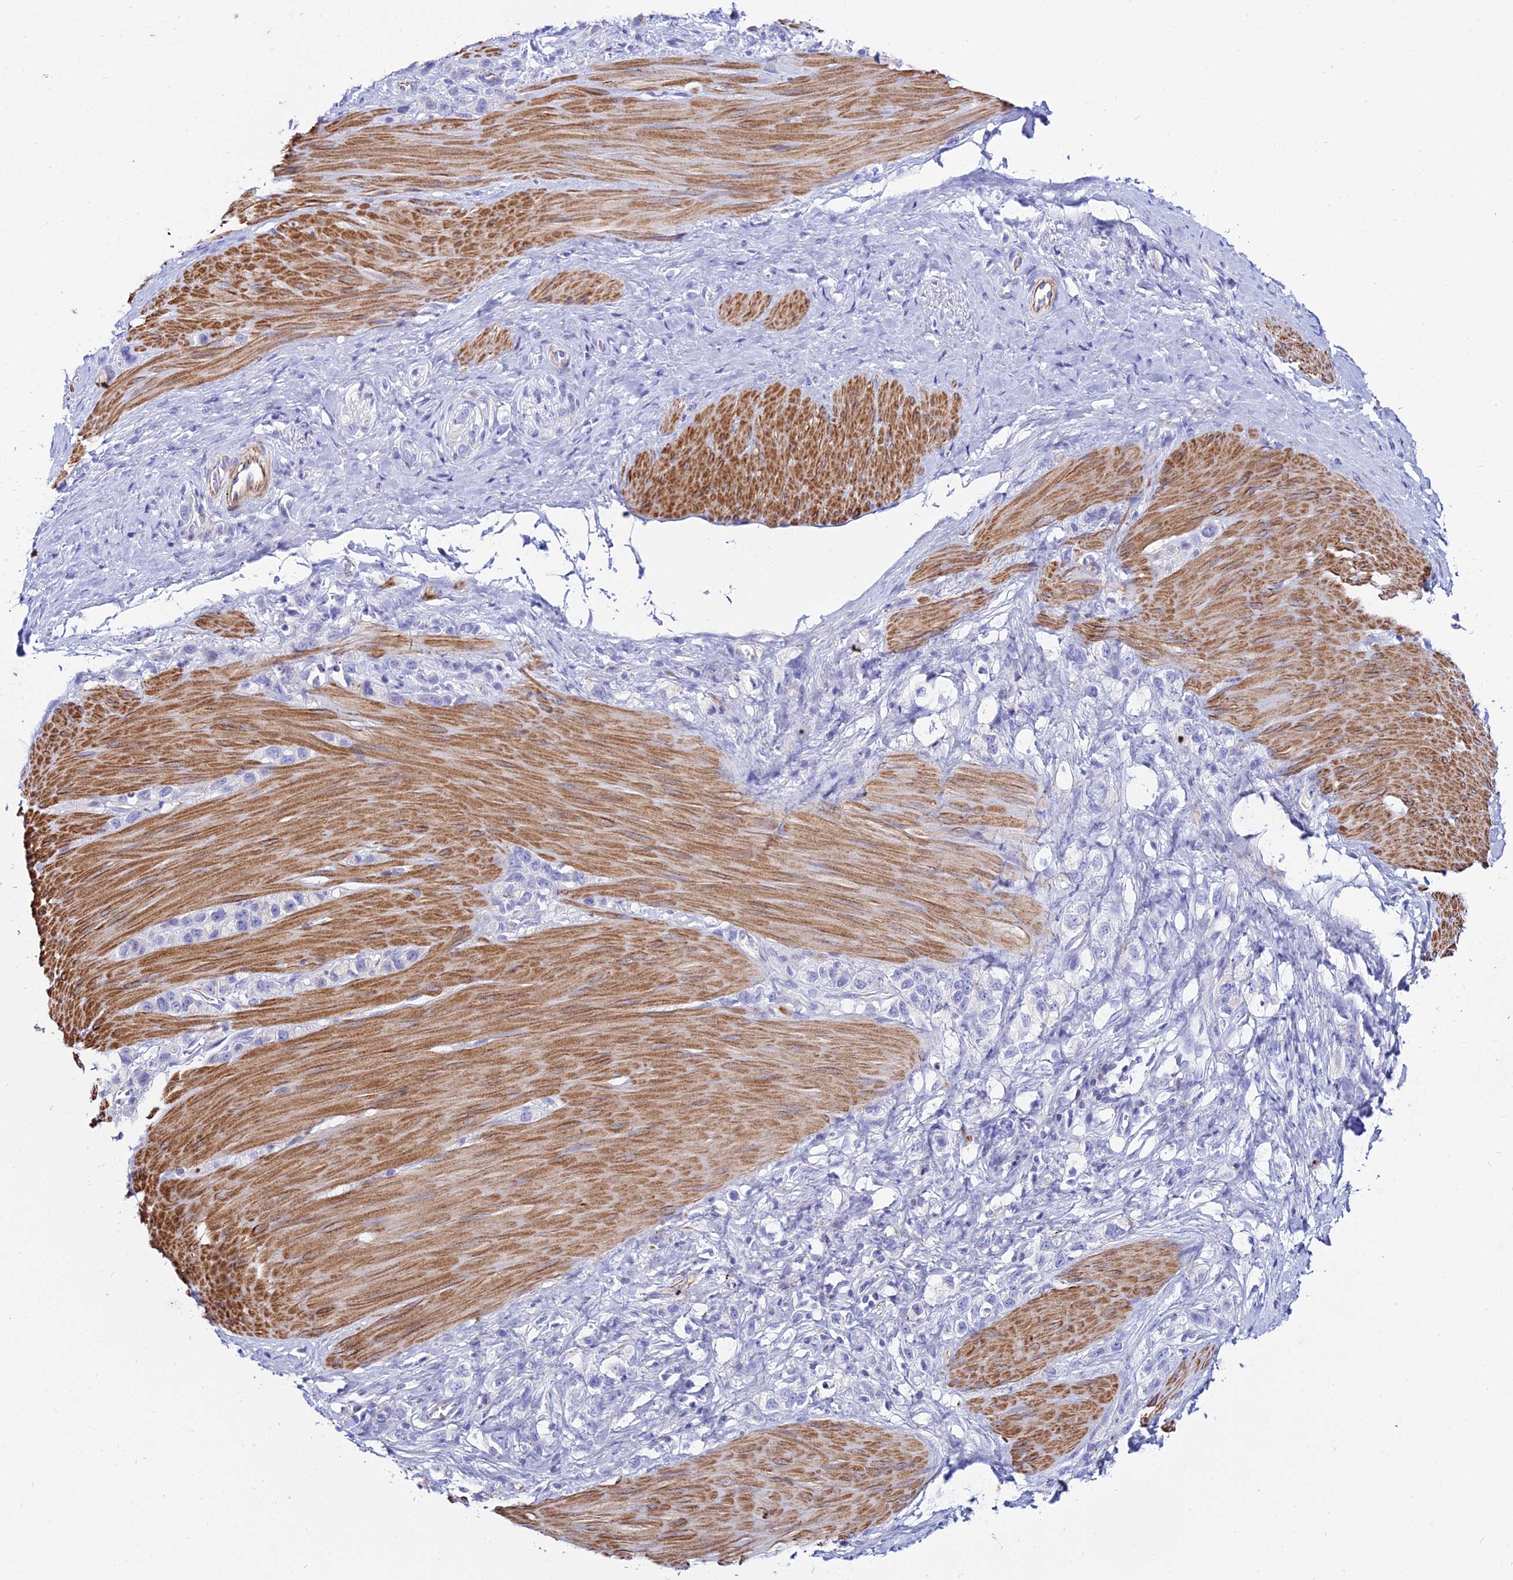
{"staining": {"intensity": "negative", "quantity": "none", "location": "none"}, "tissue": "stomach cancer", "cell_type": "Tumor cells", "image_type": "cancer", "snomed": [{"axis": "morphology", "description": "Adenocarcinoma, NOS"}, {"axis": "topography", "description": "Stomach"}], "caption": "Immunohistochemical staining of human adenocarcinoma (stomach) demonstrates no significant staining in tumor cells.", "gene": "DLX1", "patient": {"sex": "female", "age": 65}}